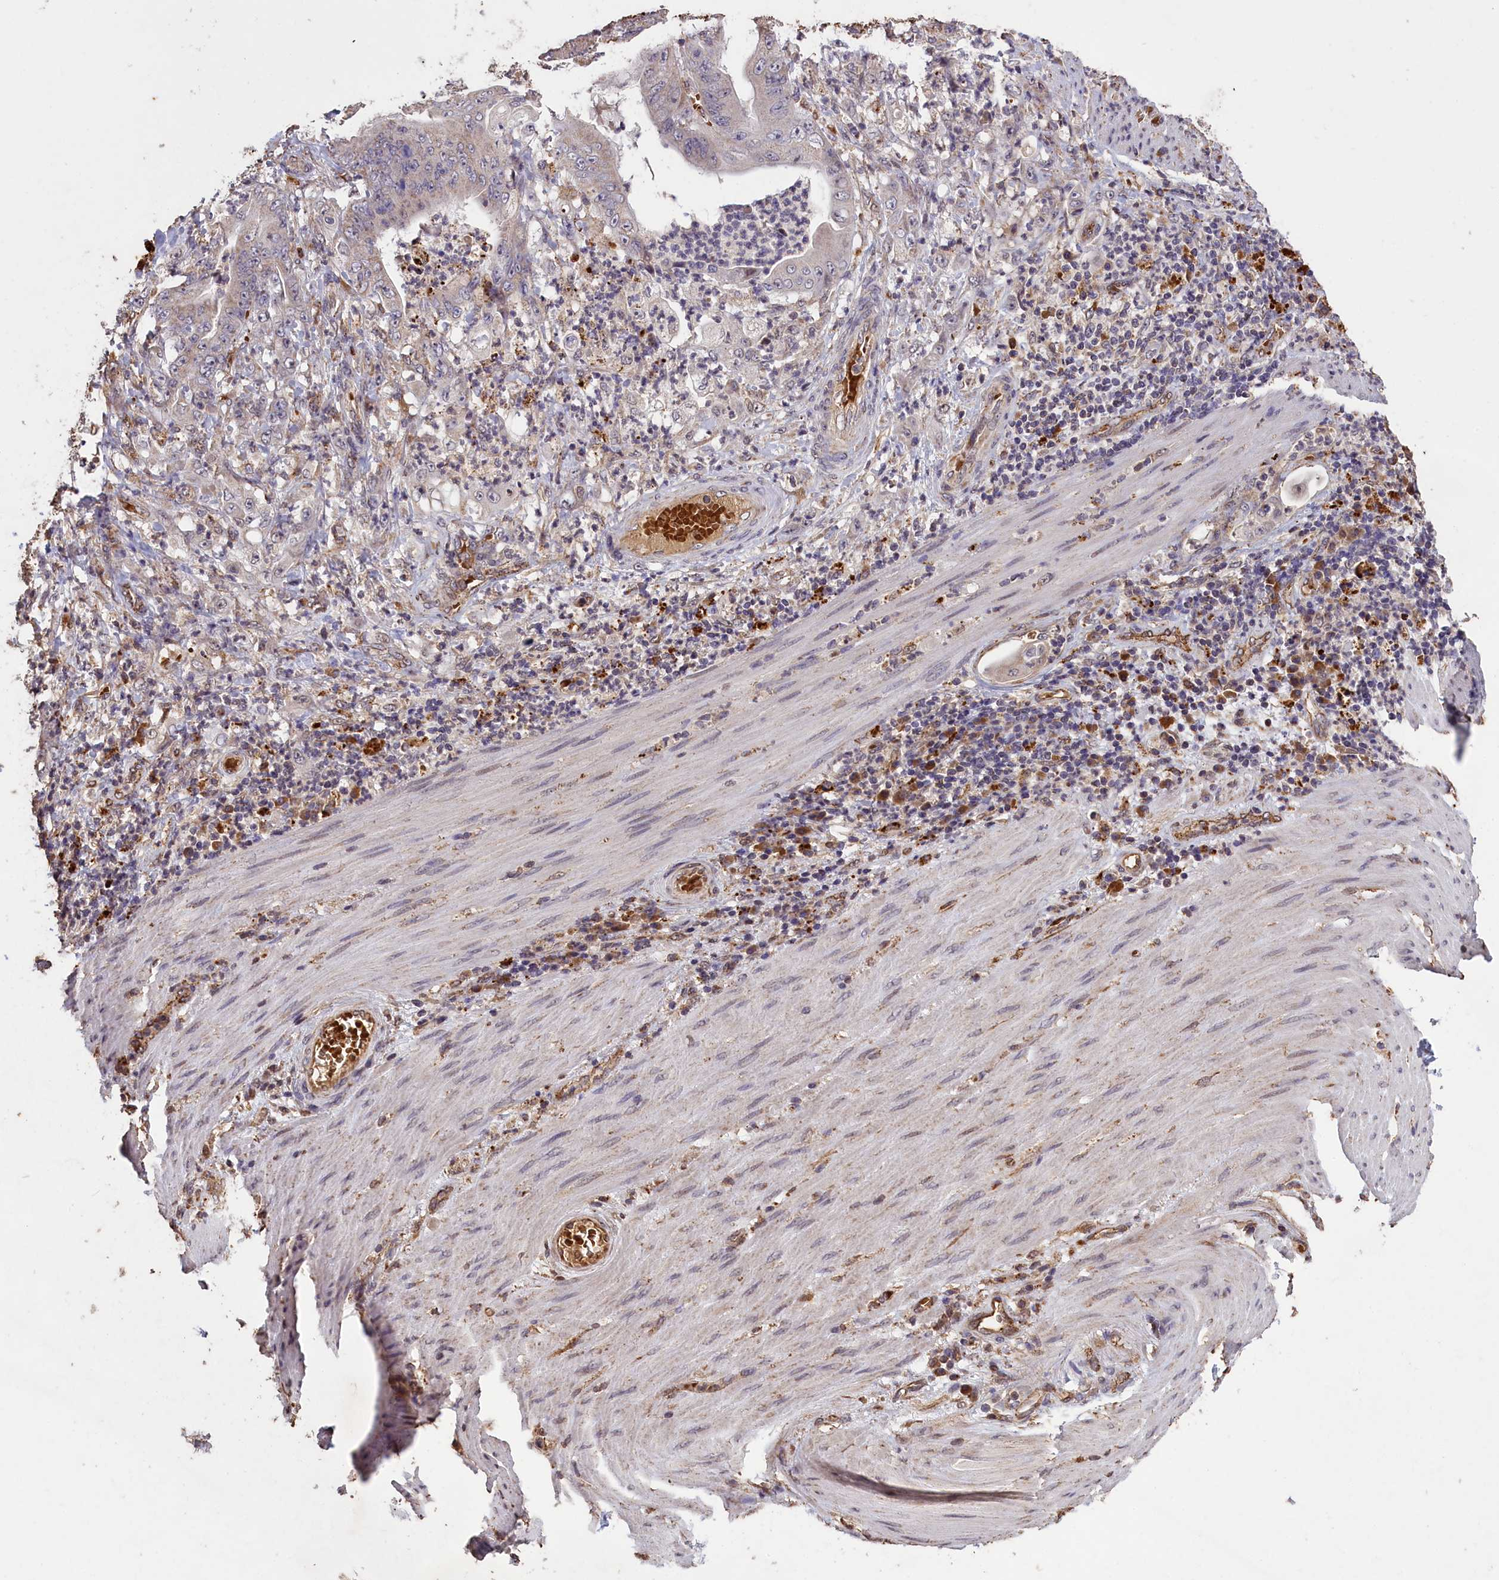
{"staining": {"intensity": "negative", "quantity": "none", "location": "none"}, "tissue": "stomach cancer", "cell_type": "Tumor cells", "image_type": "cancer", "snomed": [{"axis": "morphology", "description": "Adenocarcinoma, NOS"}, {"axis": "topography", "description": "Stomach"}], "caption": "The histopathology image exhibits no staining of tumor cells in stomach adenocarcinoma. The staining was performed using DAB (3,3'-diaminobenzidine) to visualize the protein expression in brown, while the nuclei were stained in blue with hematoxylin (Magnification: 20x).", "gene": "CLRN2", "patient": {"sex": "female", "age": 73}}